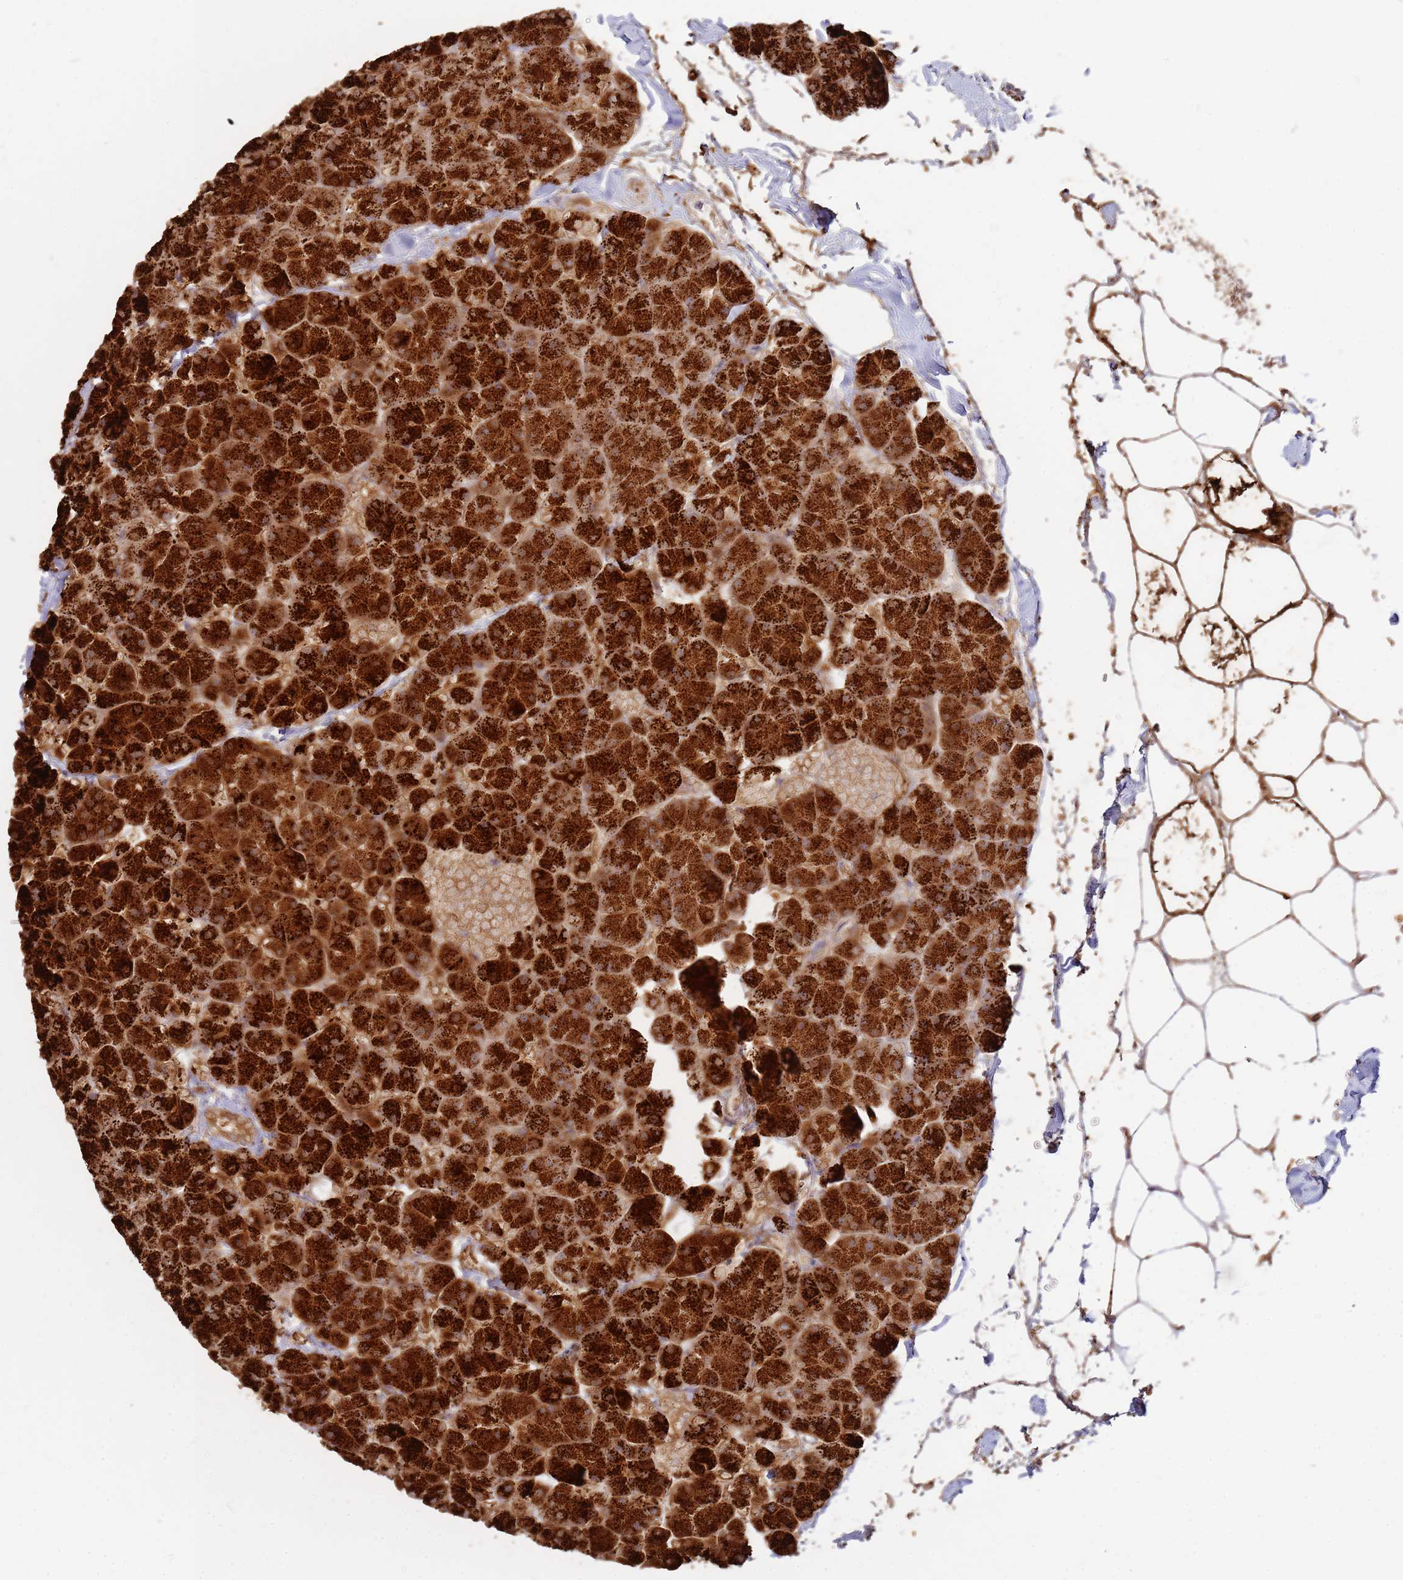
{"staining": {"intensity": "strong", "quantity": ">75%", "location": "cytoplasmic/membranous"}, "tissue": "pancreas", "cell_type": "Exocrine glandular cells", "image_type": "normal", "snomed": [{"axis": "morphology", "description": "Normal tissue, NOS"}, {"axis": "topography", "description": "Pancreas"}], "caption": "A brown stain labels strong cytoplasmic/membranous staining of a protein in exocrine glandular cells of normal pancreas.", "gene": "MPEG1", "patient": {"sex": "male", "age": 35}}